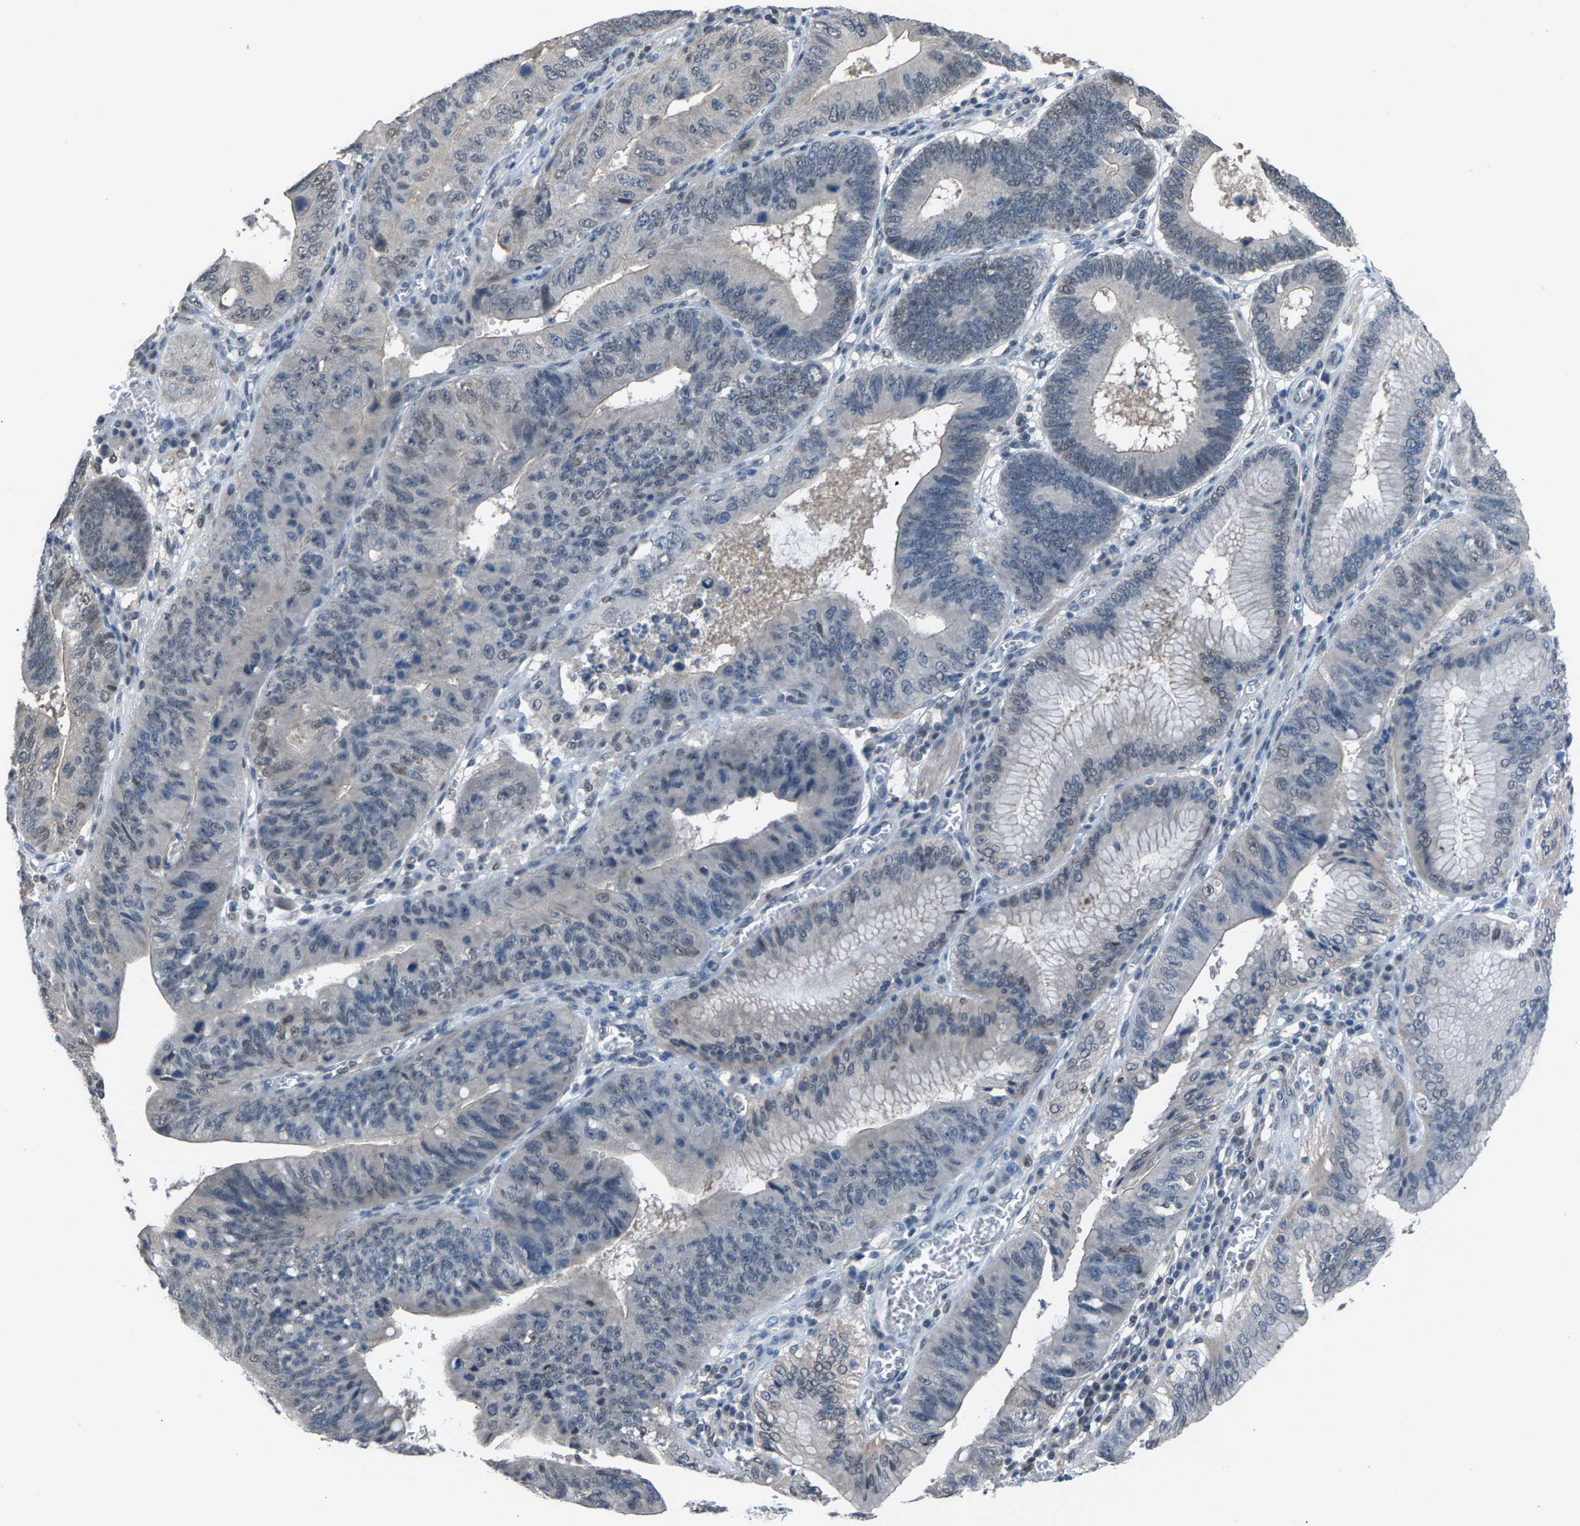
{"staining": {"intensity": "weak", "quantity": "<25%", "location": "nuclear"}, "tissue": "stomach cancer", "cell_type": "Tumor cells", "image_type": "cancer", "snomed": [{"axis": "morphology", "description": "Adenocarcinoma, NOS"}, {"axis": "topography", "description": "Stomach"}], "caption": "Stomach cancer was stained to show a protein in brown. There is no significant positivity in tumor cells. (DAB (3,3'-diaminobenzidine) immunohistochemistry (IHC) with hematoxylin counter stain).", "gene": "ZNF276", "patient": {"sex": "male", "age": 59}}